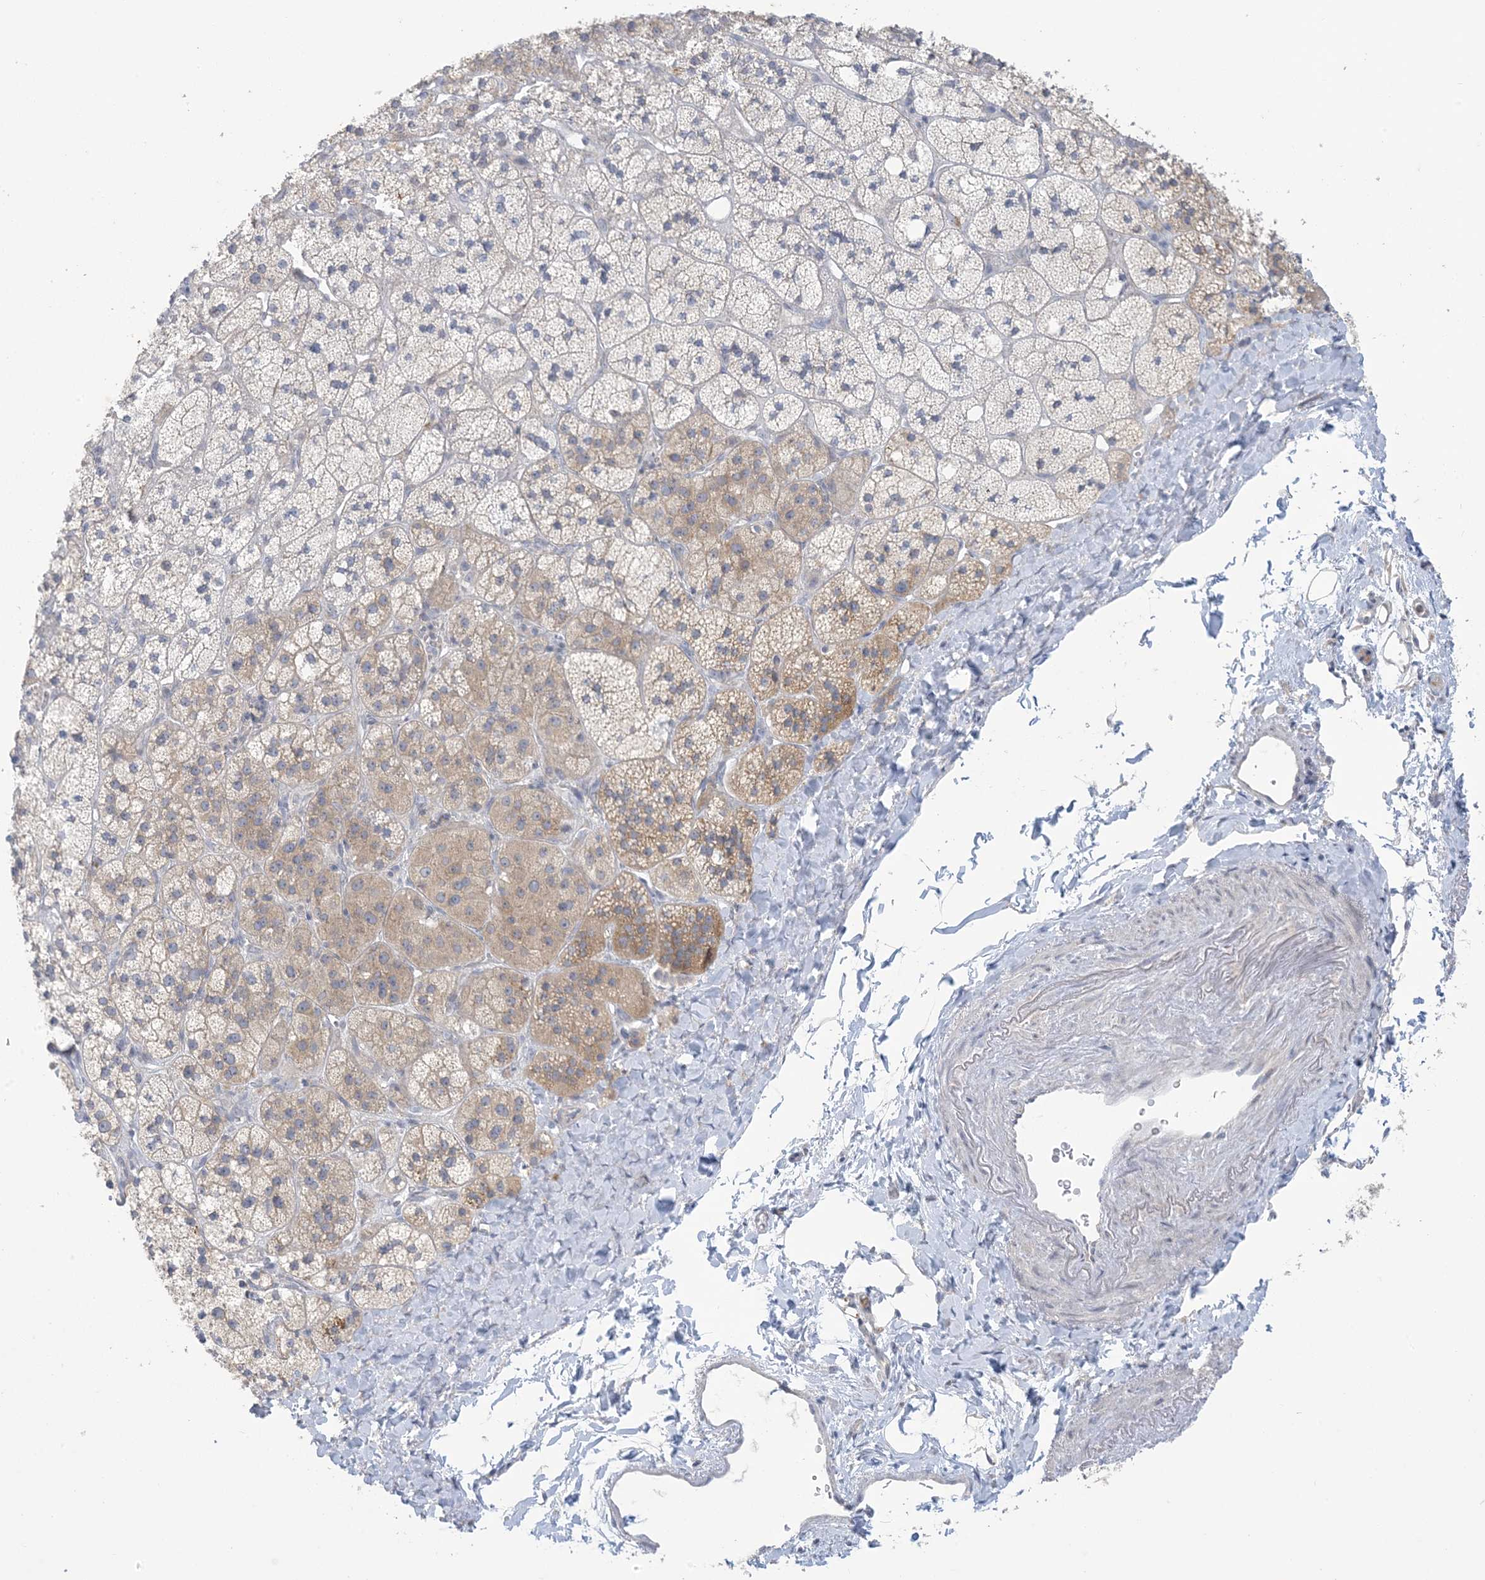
{"staining": {"intensity": "weak", "quantity": "25%-75%", "location": "cytoplasmic/membranous"}, "tissue": "adrenal gland", "cell_type": "Glandular cells", "image_type": "normal", "snomed": [{"axis": "morphology", "description": "Normal tissue, NOS"}, {"axis": "topography", "description": "Adrenal gland"}], "caption": "A brown stain highlights weak cytoplasmic/membranous expression of a protein in glandular cells of unremarkable human adrenal gland.", "gene": "KIF3A", "patient": {"sex": "male", "age": 61}}